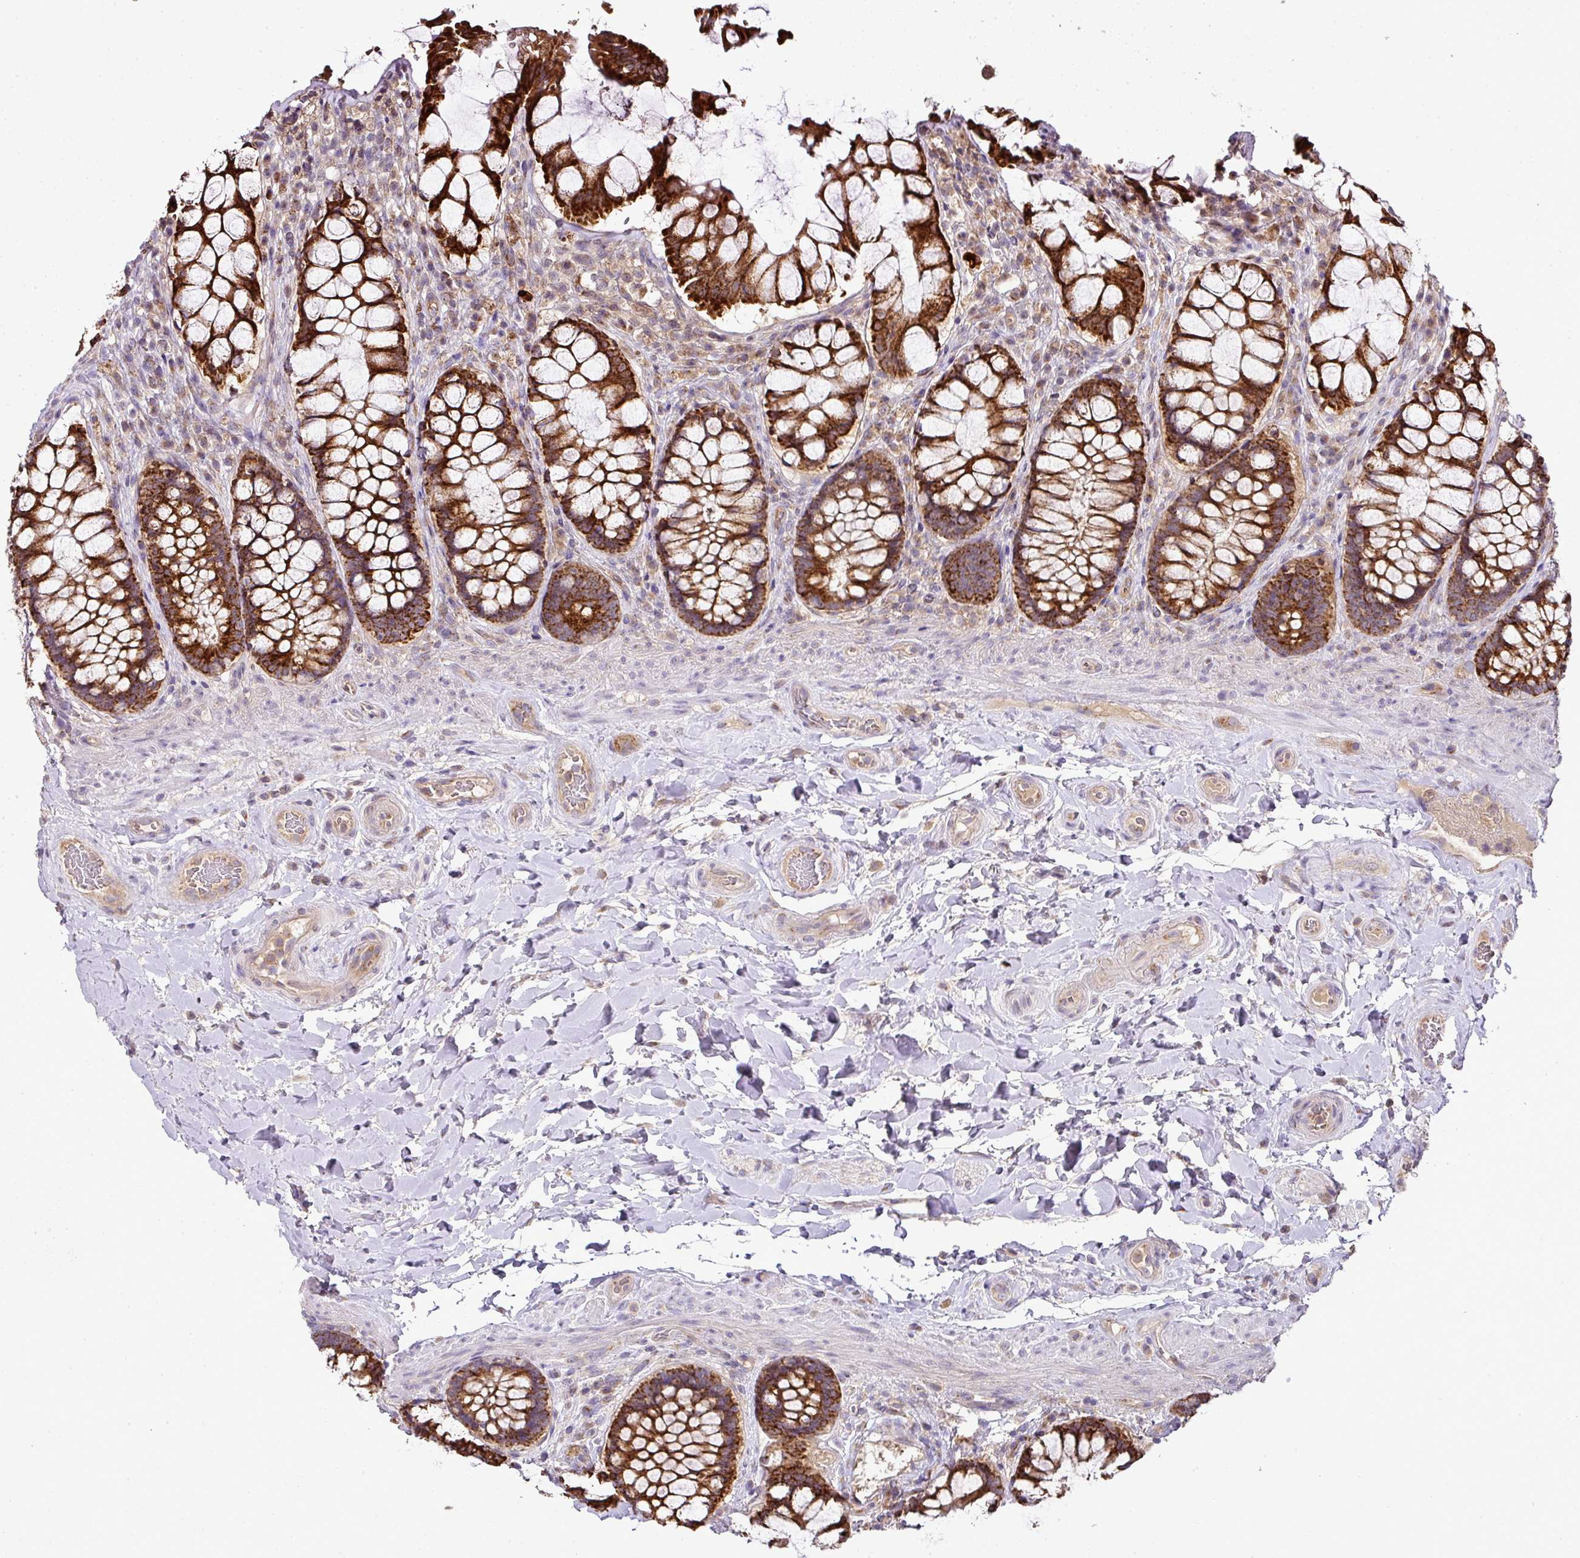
{"staining": {"intensity": "strong", "quantity": ">75%", "location": "cytoplasmic/membranous"}, "tissue": "rectum", "cell_type": "Glandular cells", "image_type": "normal", "snomed": [{"axis": "morphology", "description": "Normal tissue, NOS"}, {"axis": "topography", "description": "Rectum"}], "caption": "Immunohistochemical staining of benign rectum shows >75% levels of strong cytoplasmic/membranous protein staining in approximately >75% of glandular cells.", "gene": "SKIC2", "patient": {"sex": "female", "age": 58}}